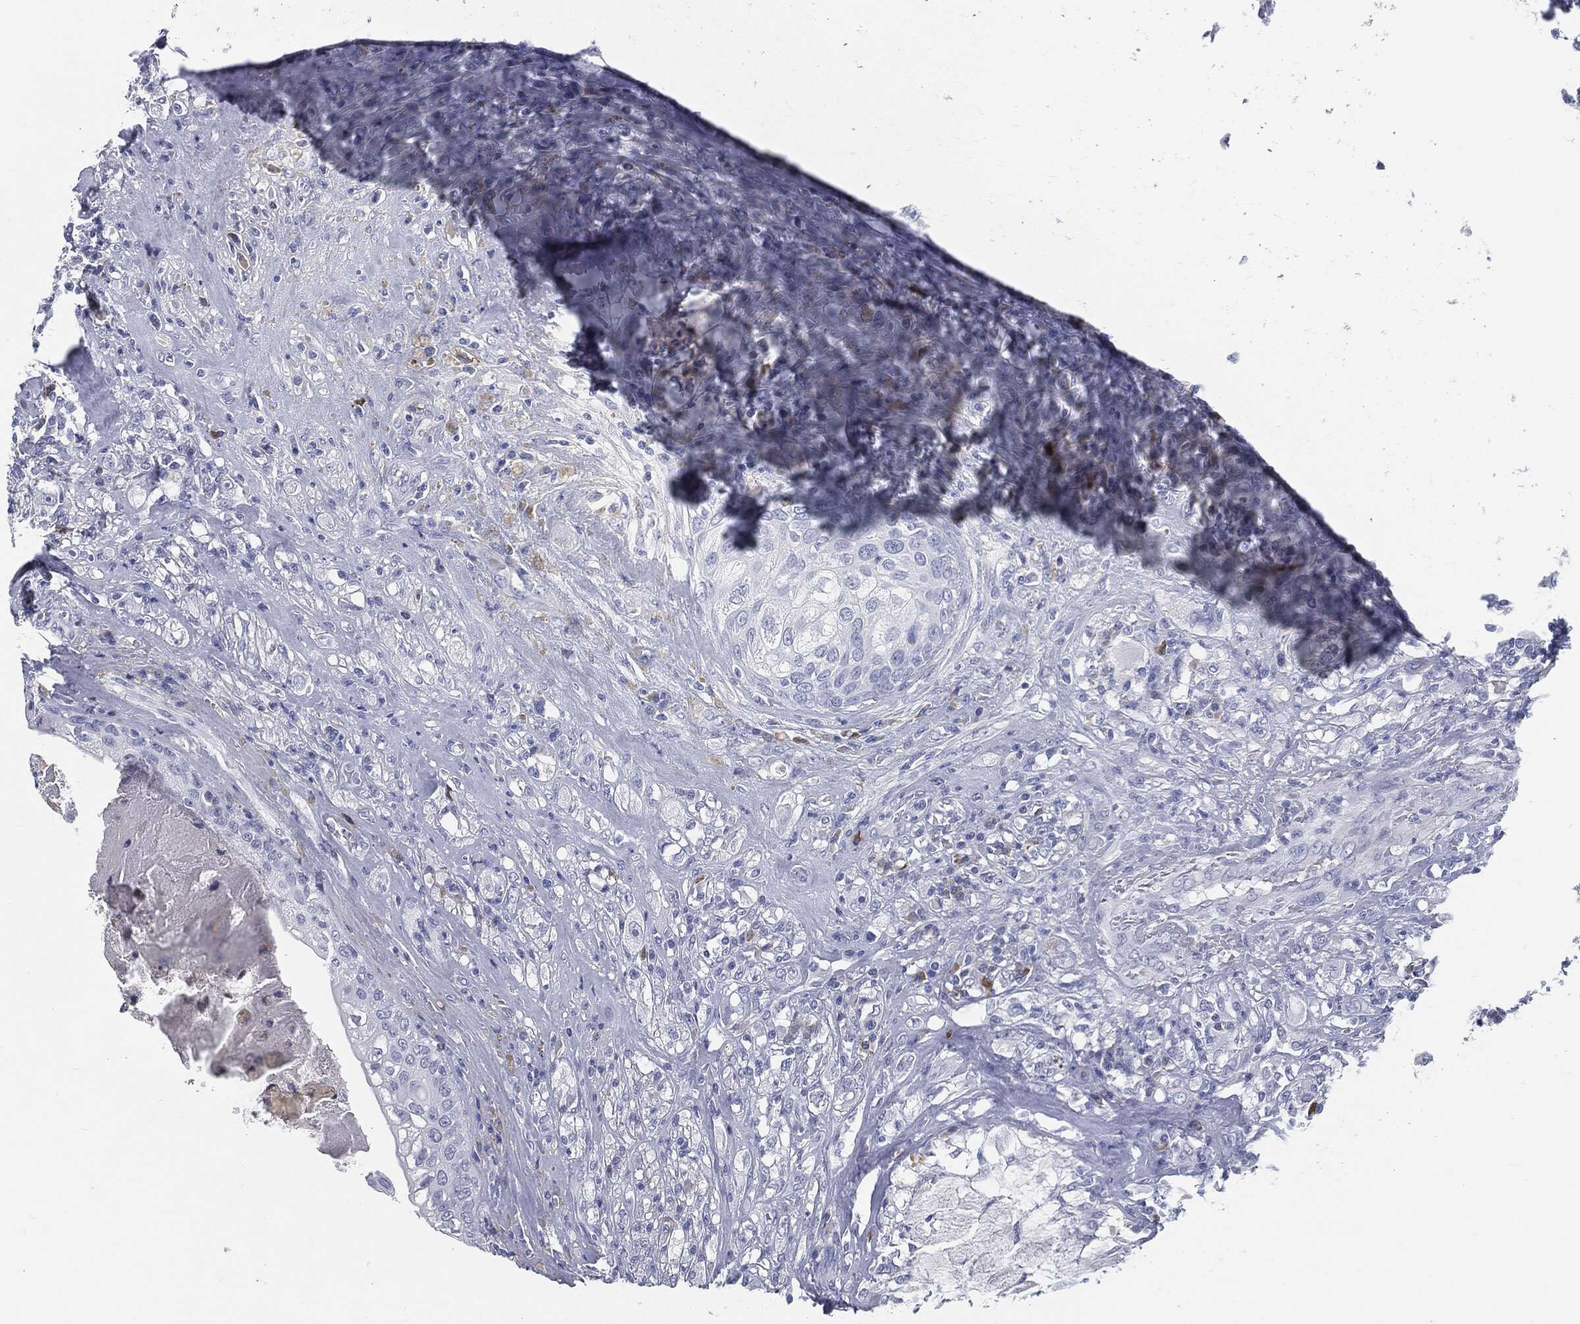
{"staining": {"intensity": "negative", "quantity": "none", "location": "none"}, "tissue": "testis cancer", "cell_type": "Tumor cells", "image_type": "cancer", "snomed": [{"axis": "morphology", "description": "Necrosis, NOS"}, {"axis": "morphology", "description": "Carcinoma, Embryonal, NOS"}, {"axis": "topography", "description": "Testis"}], "caption": "Immunohistochemical staining of human testis cancer (embryonal carcinoma) shows no significant staining in tumor cells.", "gene": "MST1", "patient": {"sex": "male", "age": 19}}